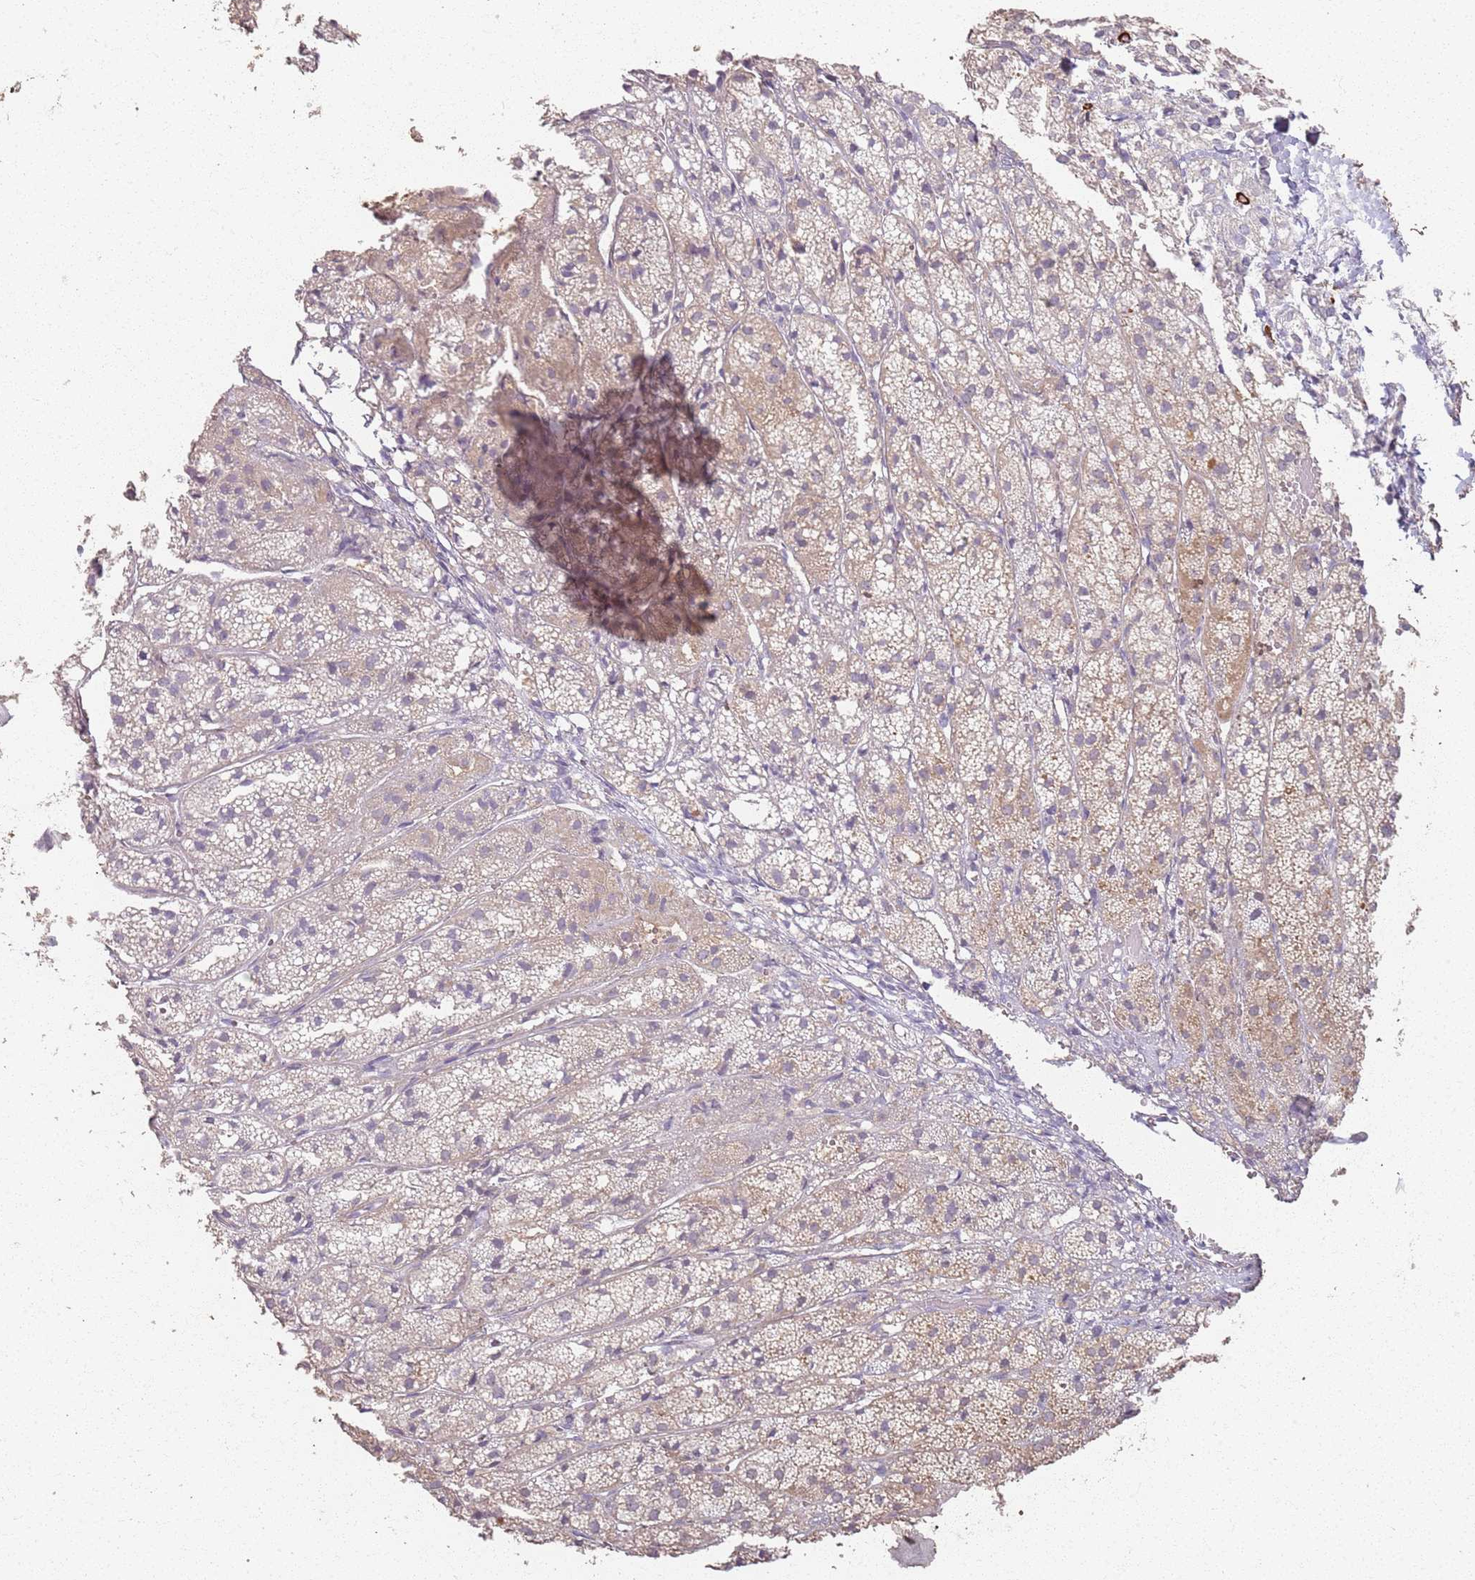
{"staining": {"intensity": "weak", "quantity": "25%-75%", "location": "cytoplasmic/membranous"}, "tissue": "adrenal gland", "cell_type": "Glandular cells", "image_type": "normal", "snomed": [{"axis": "morphology", "description": "Normal tissue, NOS"}, {"axis": "topography", "description": "Adrenal gland"}], "caption": "High-power microscopy captured an immunohistochemistry (IHC) histopathology image of normal adrenal gland, revealing weak cytoplasmic/membranous positivity in approximately 25%-75% of glandular cells. (DAB IHC with brightfield microscopy, high magnification).", "gene": "CCDC168", "patient": {"sex": "female", "age": 44}}